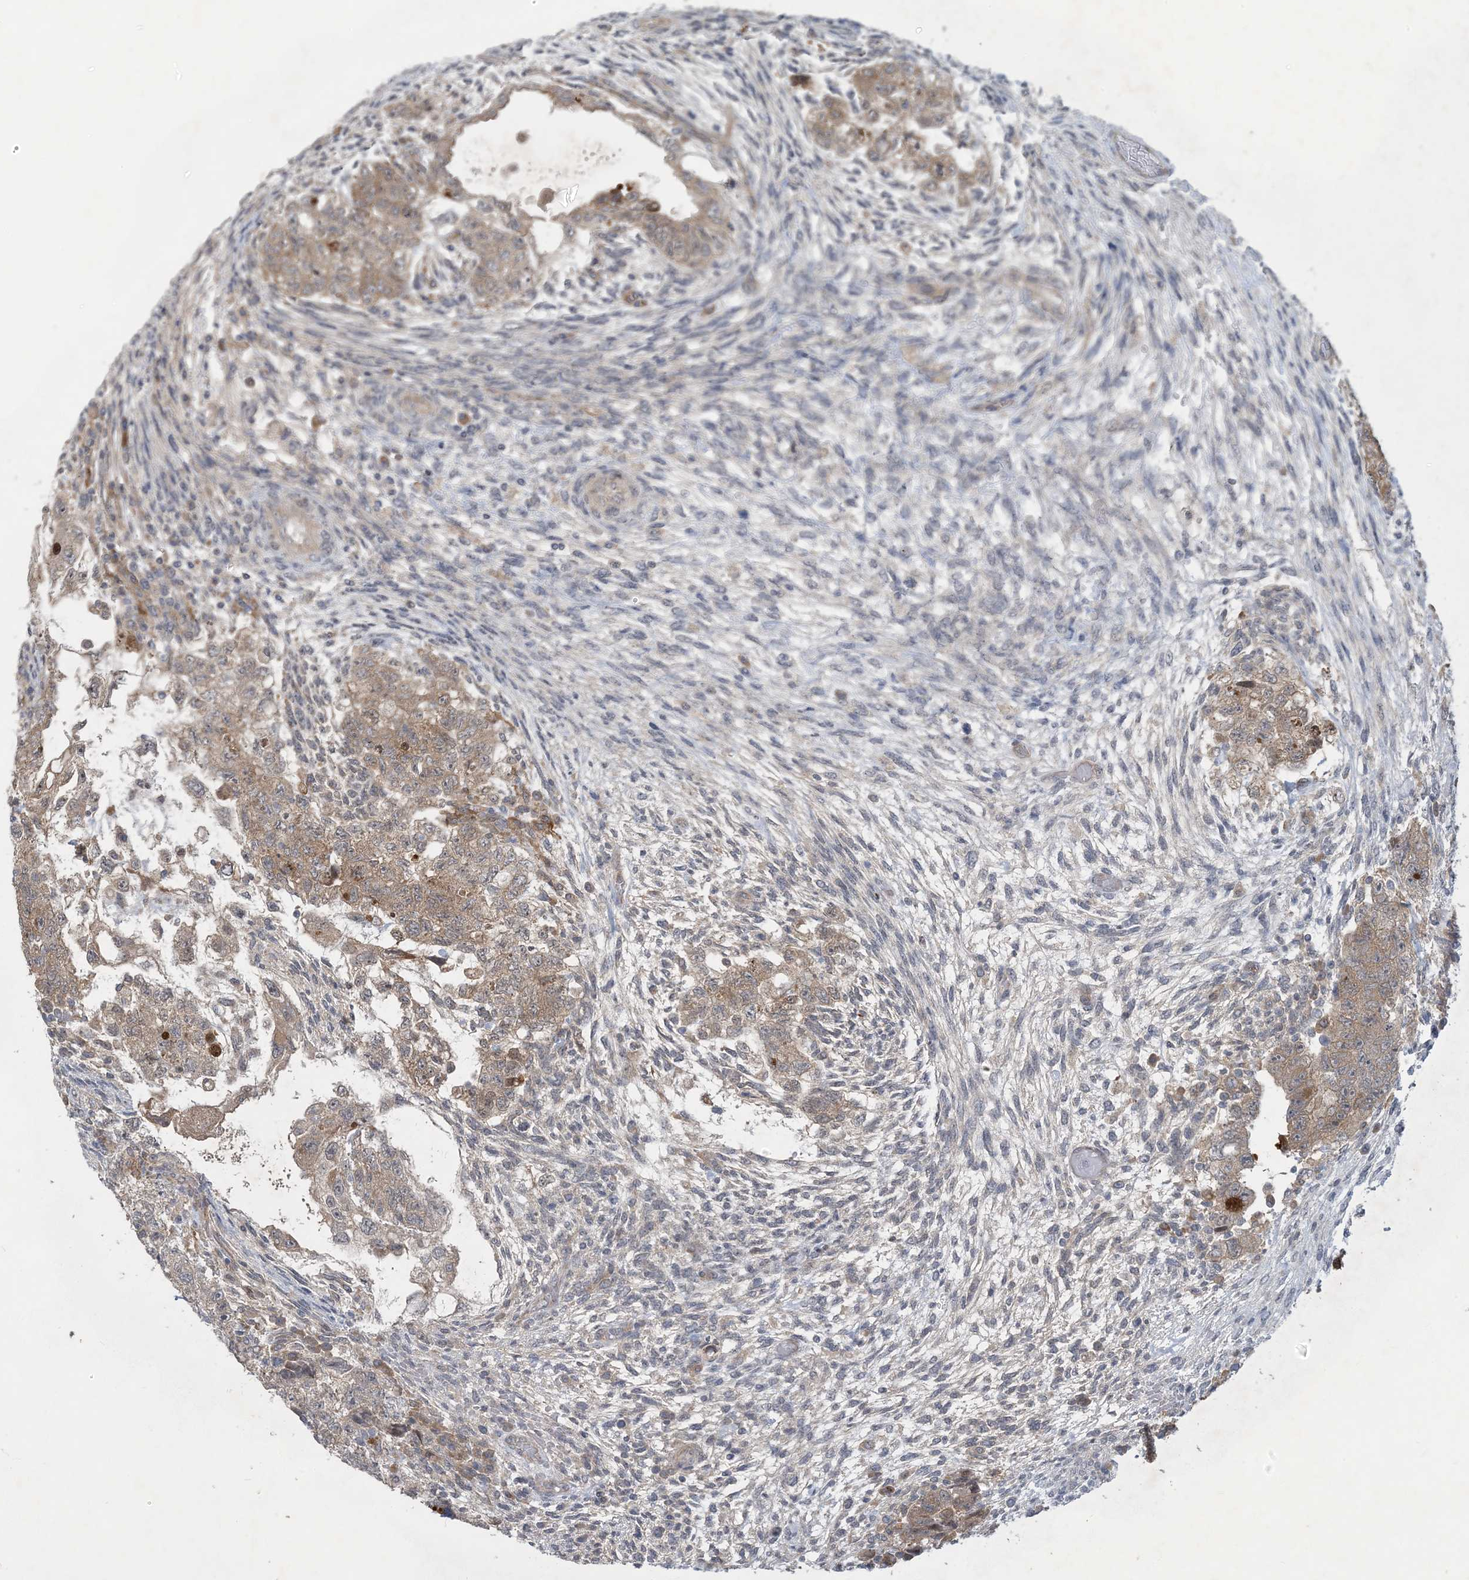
{"staining": {"intensity": "moderate", "quantity": ">75%", "location": "cytoplasmic/membranous"}, "tissue": "testis cancer", "cell_type": "Tumor cells", "image_type": "cancer", "snomed": [{"axis": "morphology", "description": "Carcinoma, Embryonal, NOS"}, {"axis": "topography", "description": "Testis"}], "caption": "Tumor cells demonstrate medium levels of moderate cytoplasmic/membranous expression in approximately >75% of cells in testis embryonal carcinoma.", "gene": "CDS1", "patient": {"sex": "male", "age": 36}}